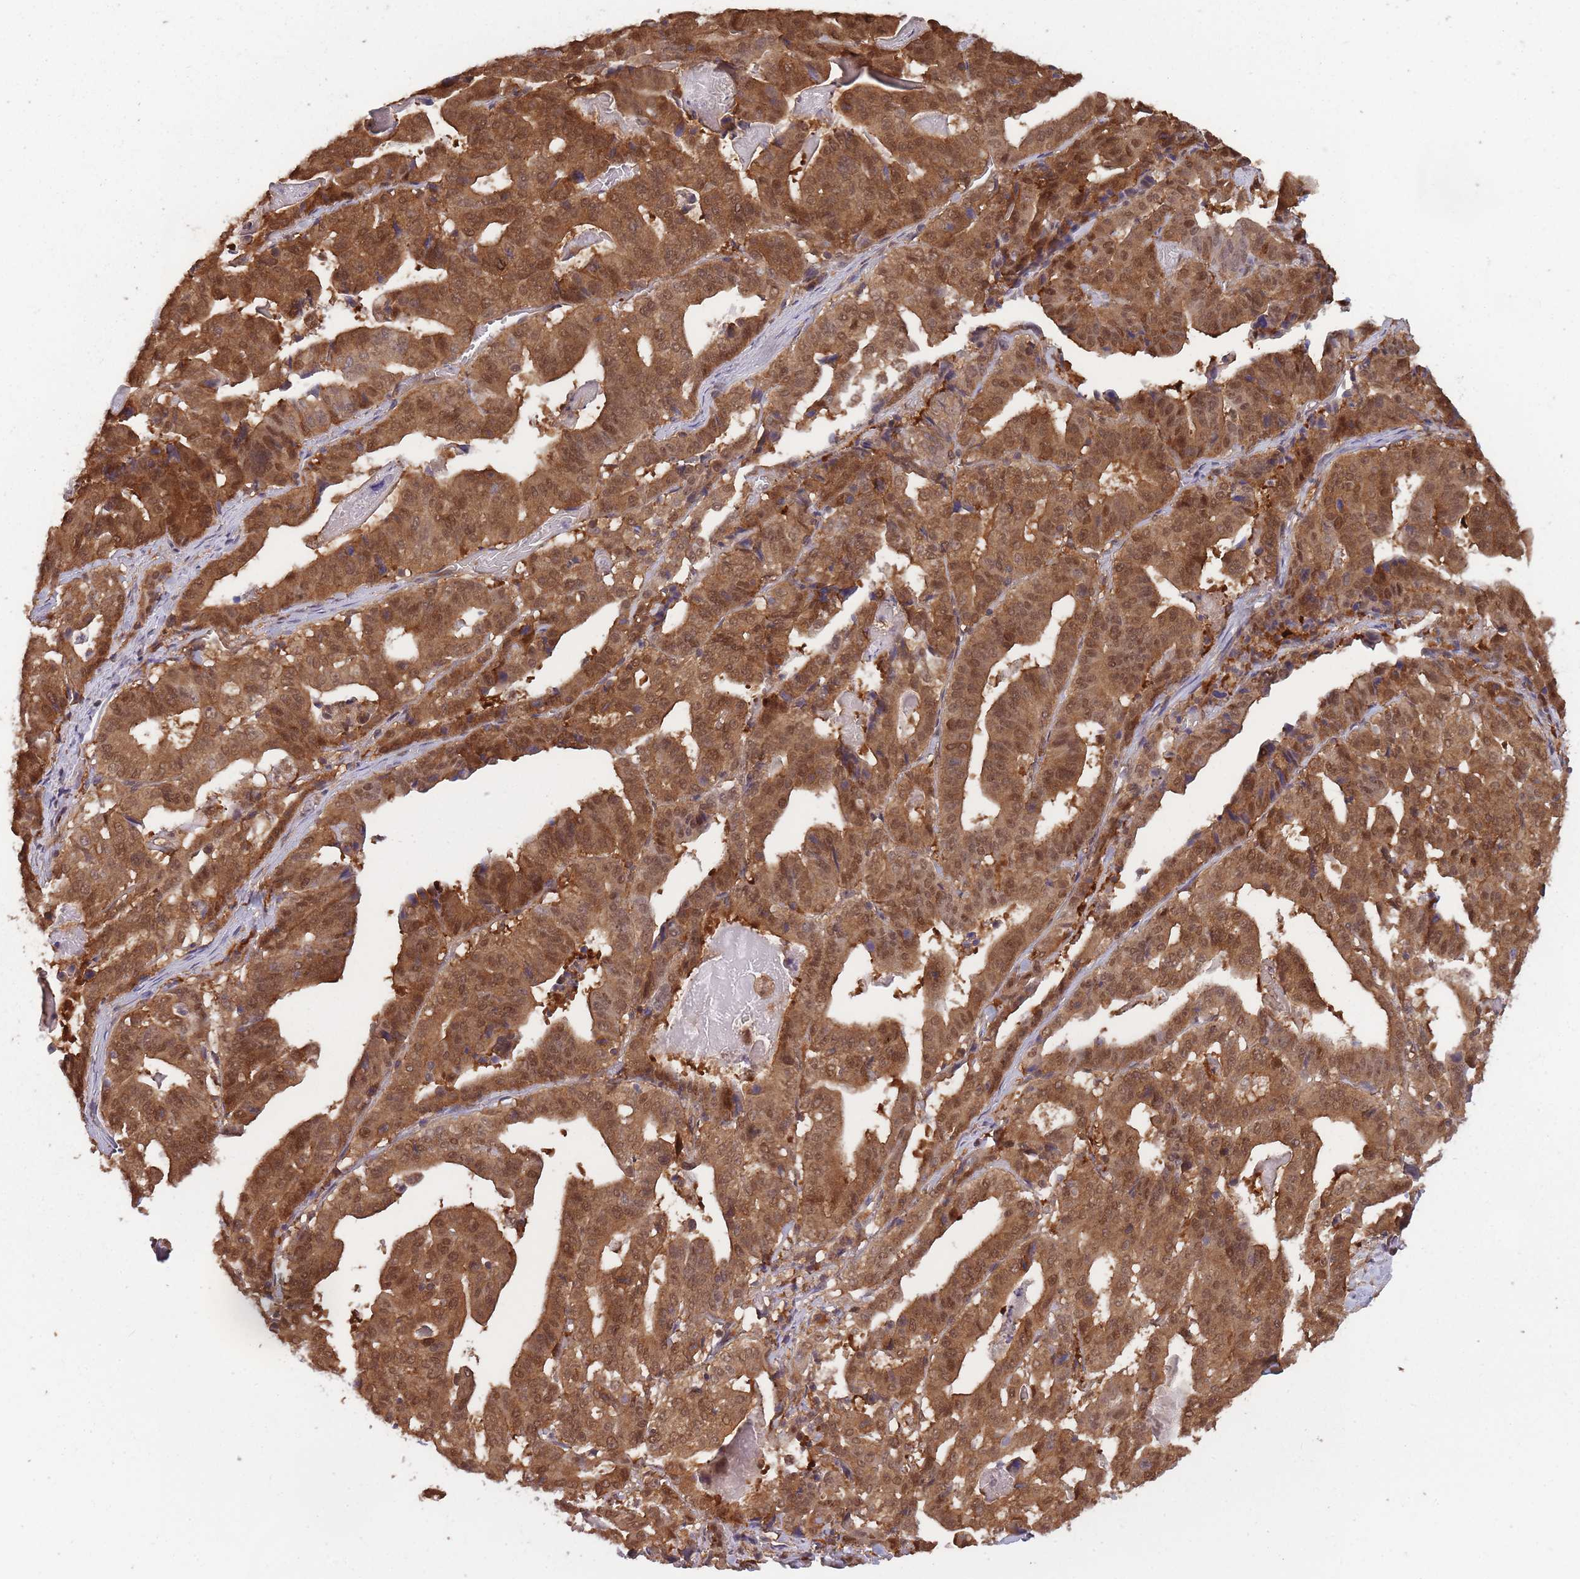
{"staining": {"intensity": "moderate", "quantity": ">75%", "location": "cytoplasmic/membranous,nuclear"}, "tissue": "stomach cancer", "cell_type": "Tumor cells", "image_type": "cancer", "snomed": [{"axis": "morphology", "description": "Adenocarcinoma, NOS"}, {"axis": "topography", "description": "Stomach"}], "caption": "Tumor cells demonstrate medium levels of moderate cytoplasmic/membranous and nuclear positivity in about >75% of cells in human stomach adenocarcinoma.", "gene": "PPP6R3", "patient": {"sex": "male", "age": 48}}